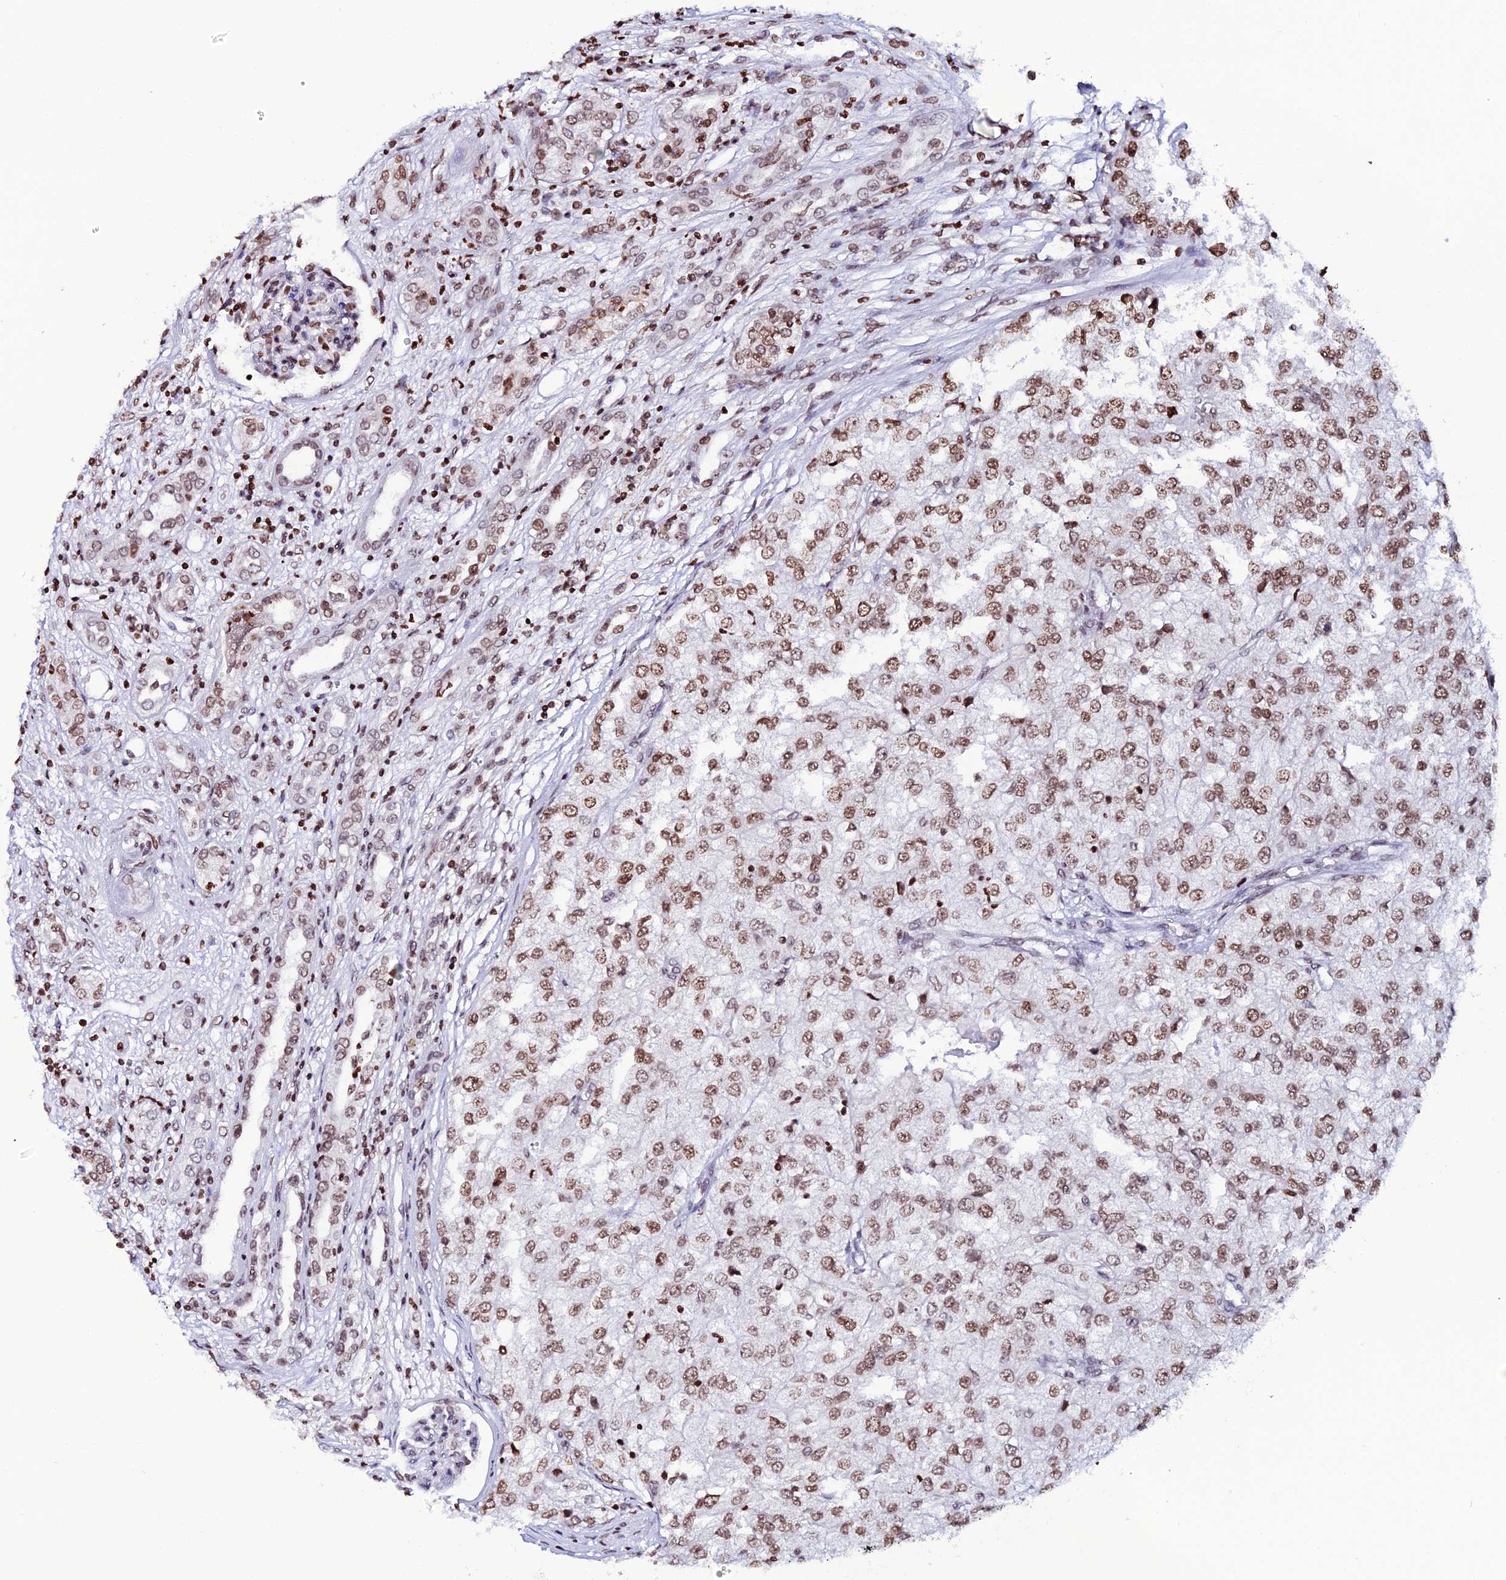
{"staining": {"intensity": "moderate", "quantity": ">75%", "location": "nuclear"}, "tissue": "renal cancer", "cell_type": "Tumor cells", "image_type": "cancer", "snomed": [{"axis": "morphology", "description": "Adenocarcinoma, NOS"}, {"axis": "topography", "description": "Kidney"}], "caption": "Moderate nuclear positivity is identified in about >75% of tumor cells in adenocarcinoma (renal).", "gene": "MACROH2A2", "patient": {"sex": "female", "age": 54}}